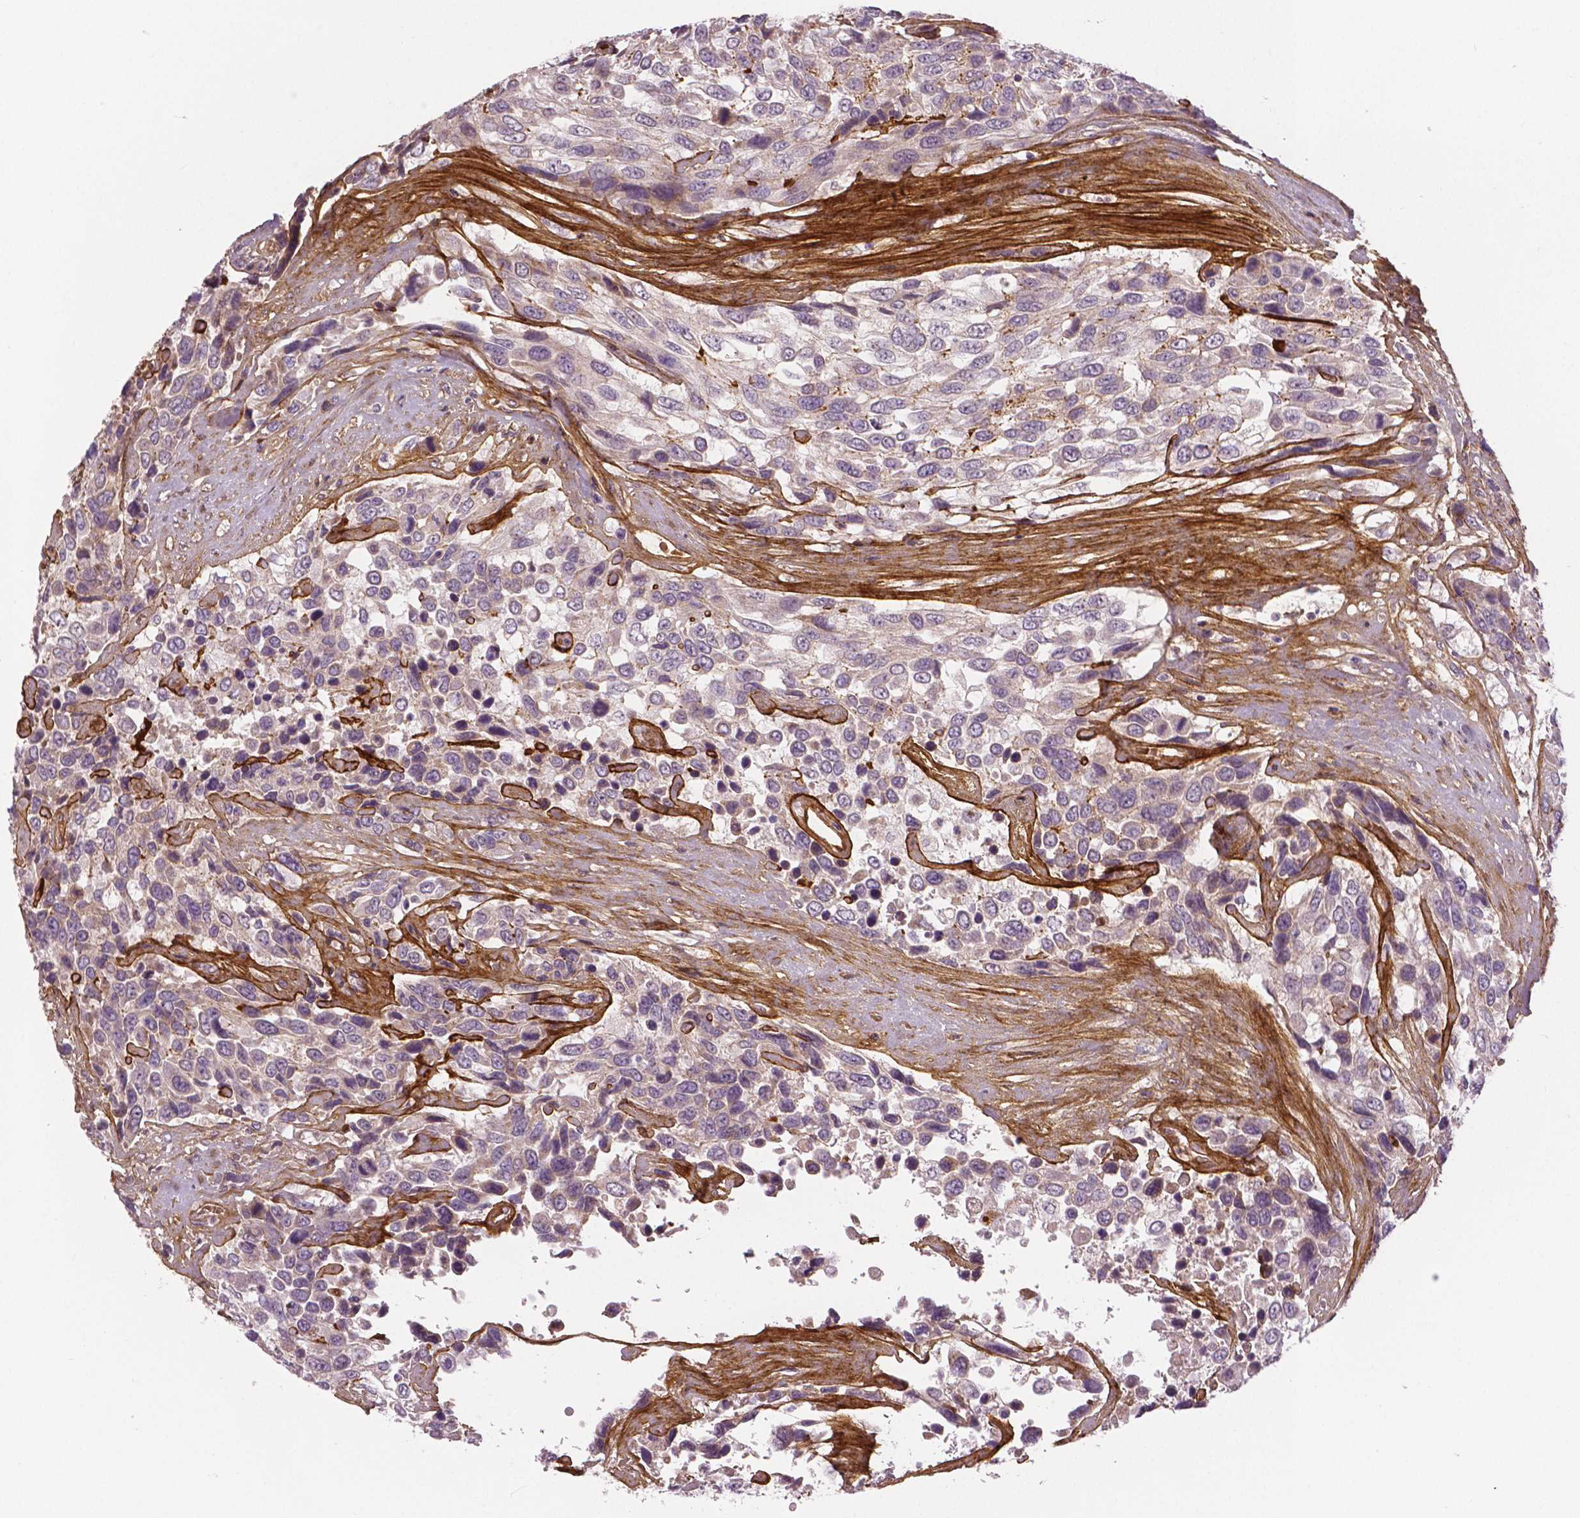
{"staining": {"intensity": "negative", "quantity": "none", "location": "none"}, "tissue": "urothelial cancer", "cell_type": "Tumor cells", "image_type": "cancer", "snomed": [{"axis": "morphology", "description": "Urothelial carcinoma, High grade"}, {"axis": "topography", "description": "Urinary bladder"}], "caption": "Human urothelial carcinoma (high-grade) stained for a protein using immunohistochemistry shows no expression in tumor cells.", "gene": "FLT1", "patient": {"sex": "female", "age": 70}}